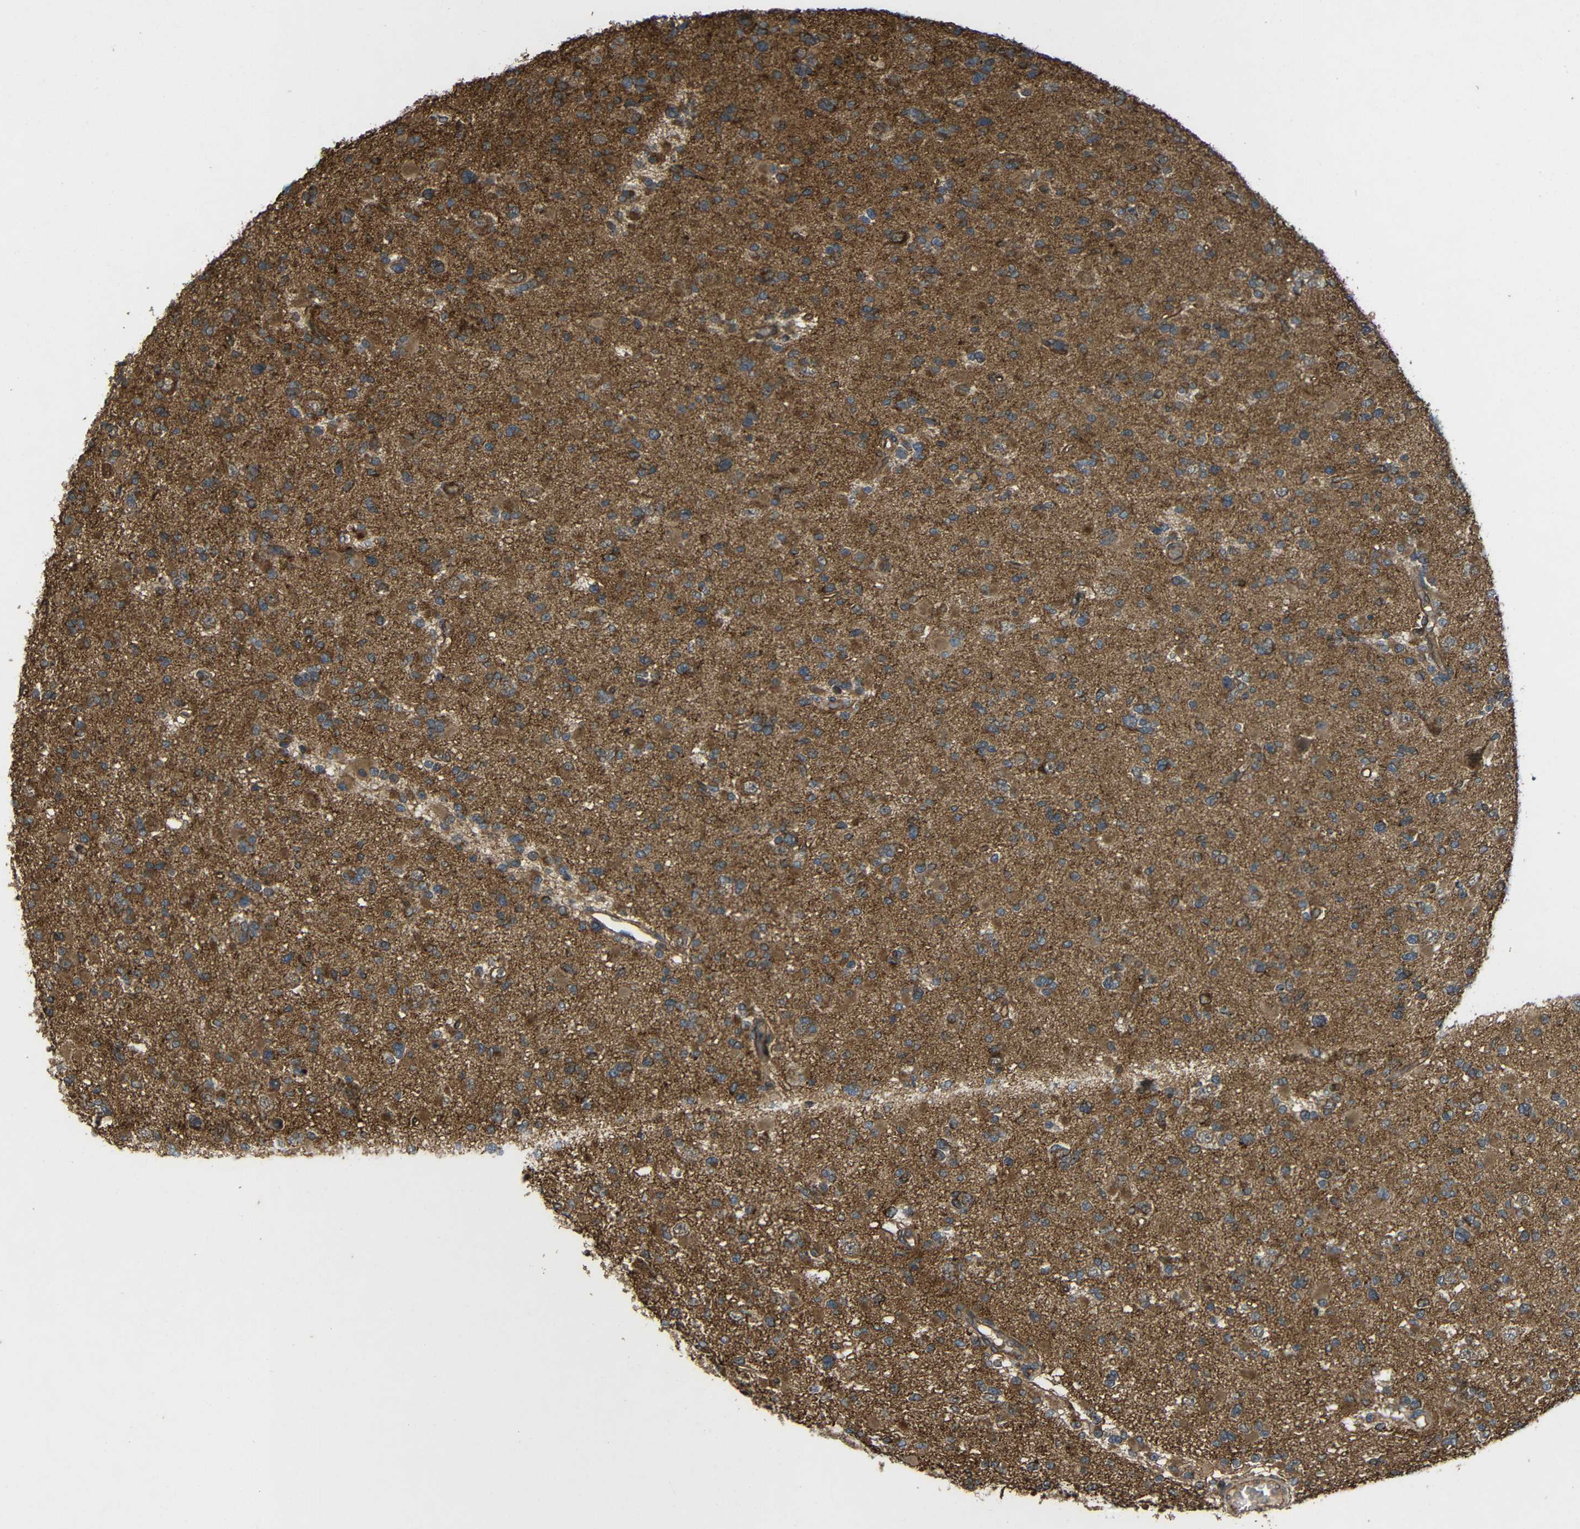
{"staining": {"intensity": "moderate", "quantity": ">75%", "location": "cytoplasmic/membranous"}, "tissue": "glioma", "cell_type": "Tumor cells", "image_type": "cancer", "snomed": [{"axis": "morphology", "description": "Glioma, malignant, Low grade"}, {"axis": "topography", "description": "Brain"}], "caption": "DAB immunohistochemical staining of human malignant glioma (low-grade) exhibits moderate cytoplasmic/membranous protein positivity in about >75% of tumor cells. The protein is stained brown, and the nuclei are stained in blue (DAB (3,3'-diaminobenzidine) IHC with brightfield microscopy, high magnification).", "gene": "C1GALT1", "patient": {"sex": "female", "age": 22}}